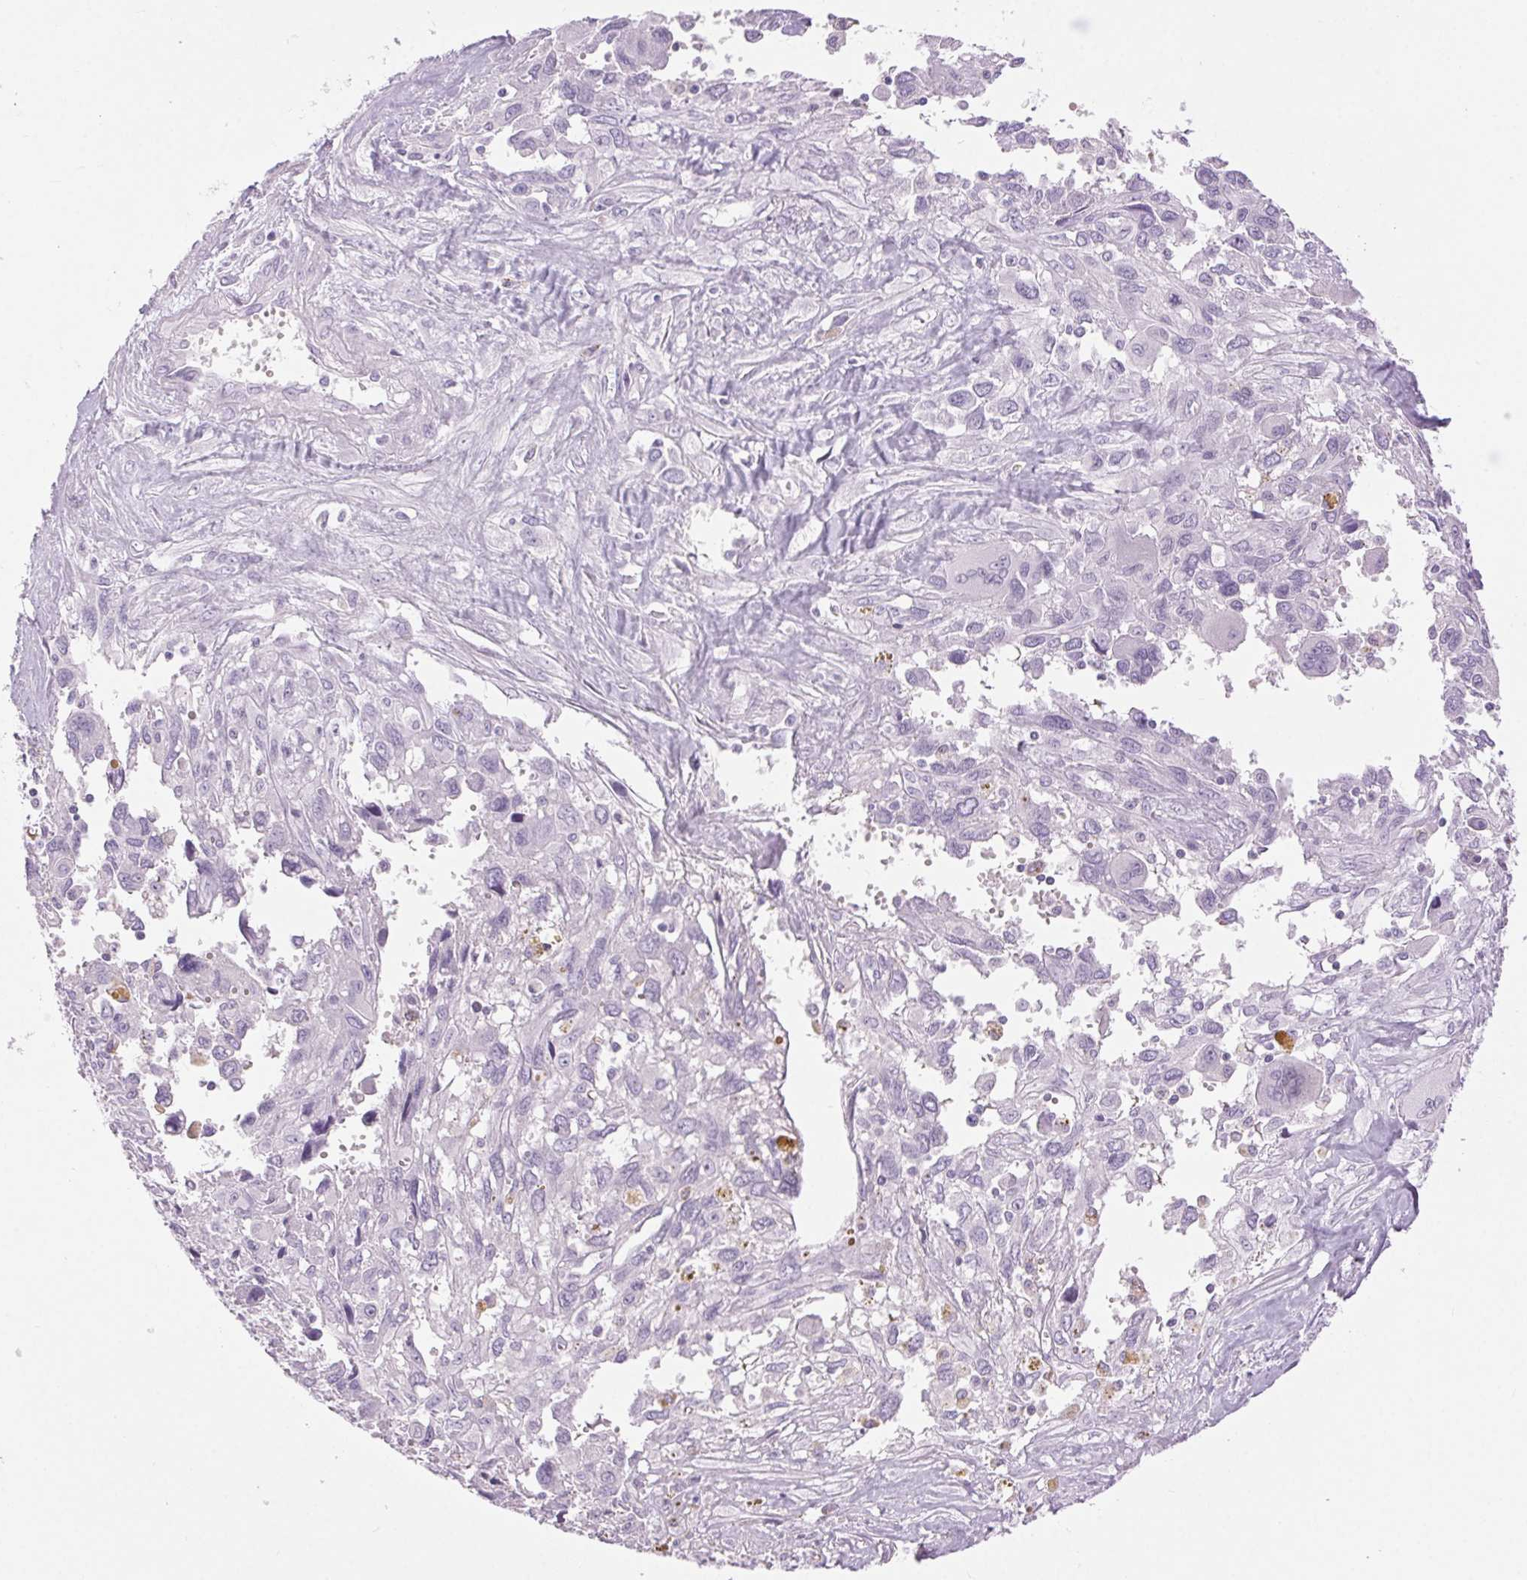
{"staining": {"intensity": "negative", "quantity": "none", "location": "none"}, "tissue": "pancreatic cancer", "cell_type": "Tumor cells", "image_type": "cancer", "snomed": [{"axis": "morphology", "description": "Adenocarcinoma, NOS"}, {"axis": "topography", "description": "Pancreas"}], "caption": "High power microscopy histopathology image of an immunohistochemistry histopathology image of adenocarcinoma (pancreatic), revealing no significant staining in tumor cells. The staining is performed using DAB brown chromogen with nuclei counter-stained in using hematoxylin.", "gene": "BEND2", "patient": {"sex": "female", "age": 47}}